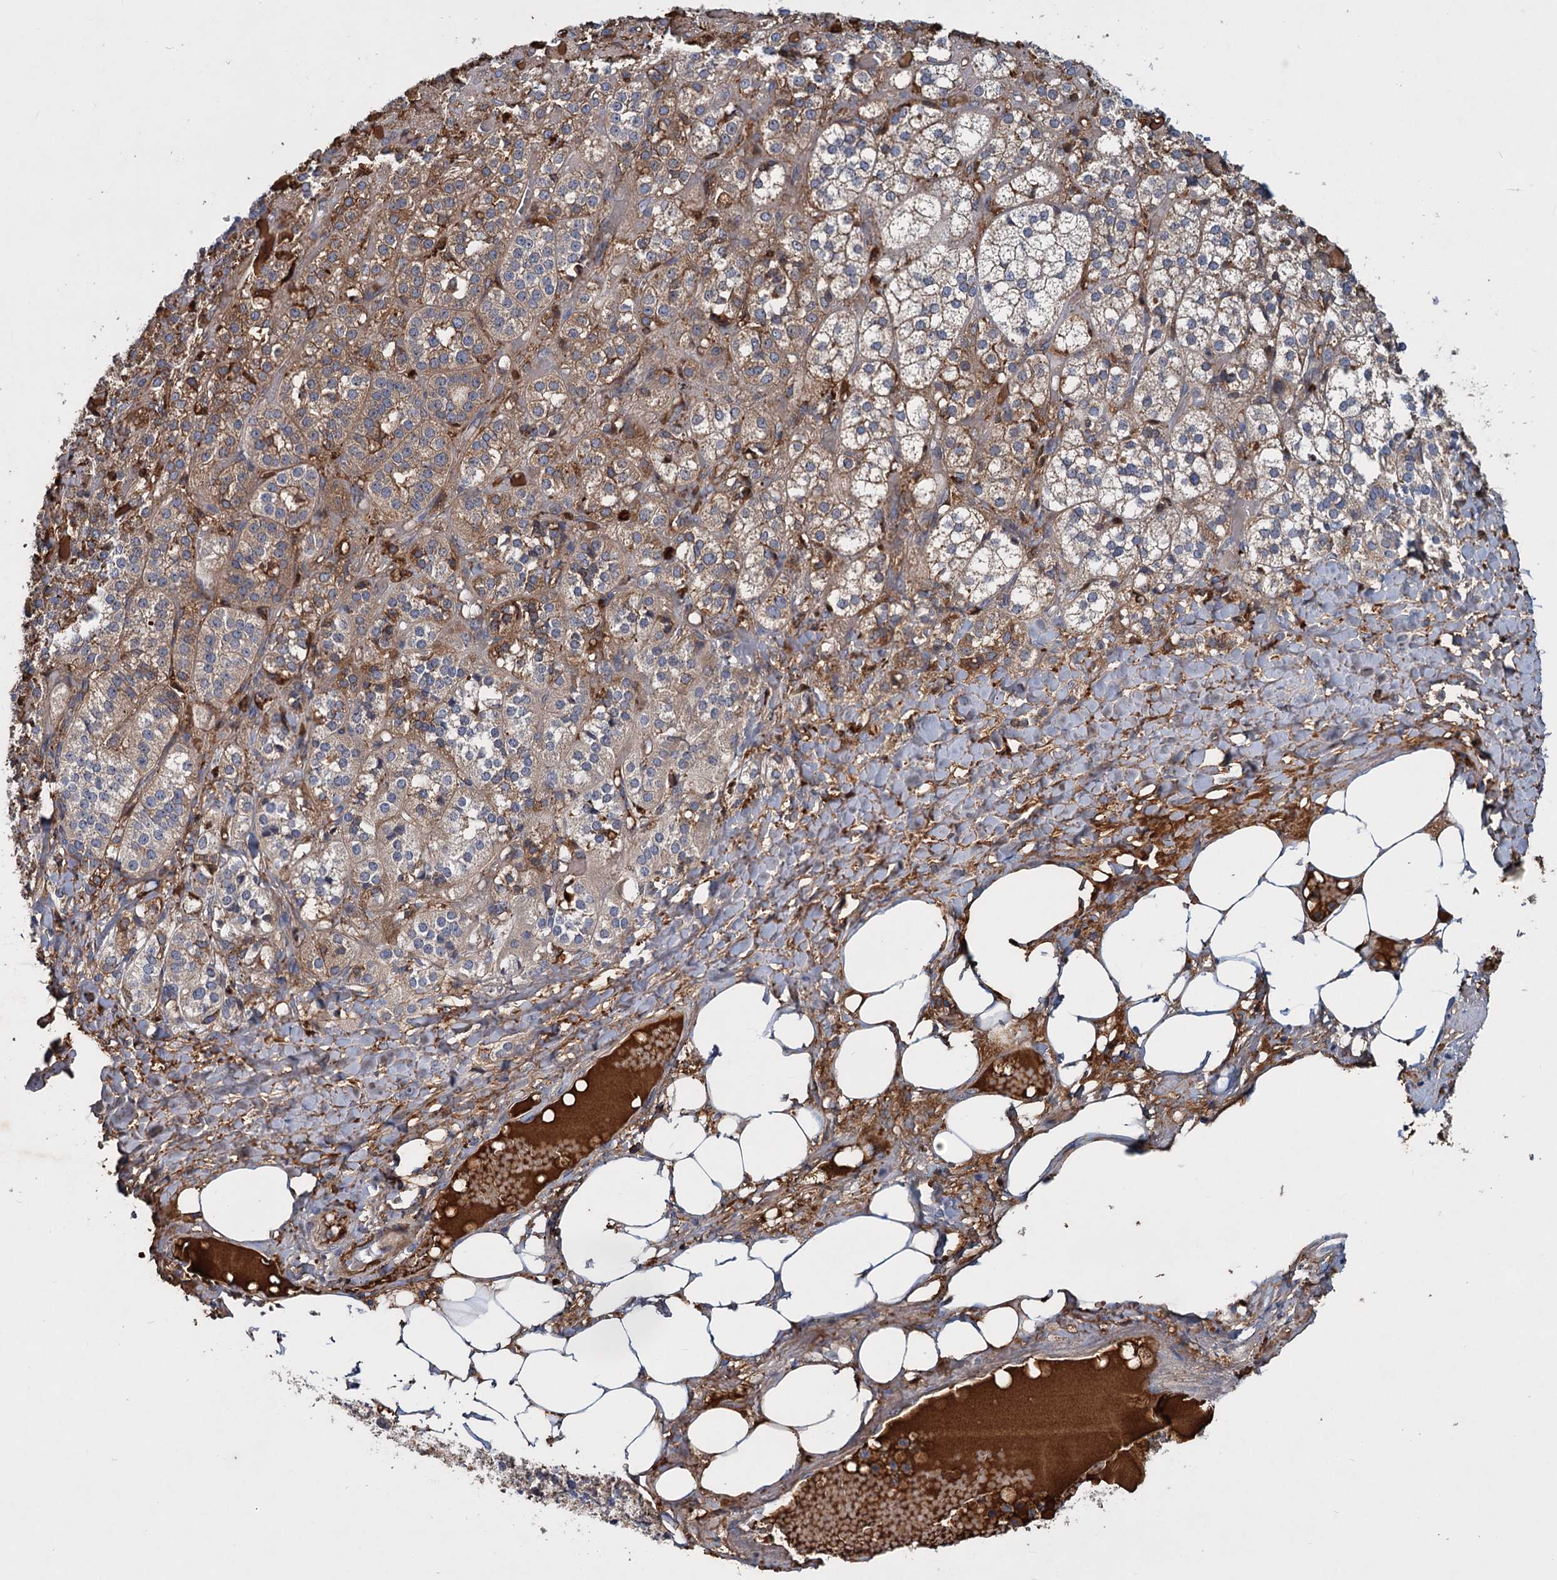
{"staining": {"intensity": "moderate", "quantity": "<25%", "location": "cytoplasmic/membranous"}, "tissue": "adrenal gland", "cell_type": "Glandular cells", "image_type": "normal", "snomed": [{"axis": "morphology", "description": "Normal tissue, NOS"}, {"axis": "topography", "description": "Adrenal gland"}], "caption": "Moderate cytoplasmic/membranous protein positivity is identified in approximately <25% of glandular cells in adrenal gland. Nuclei are stained in blue.", "gene": "CHRD", "patient": {"sex": "female", "age": 61}}